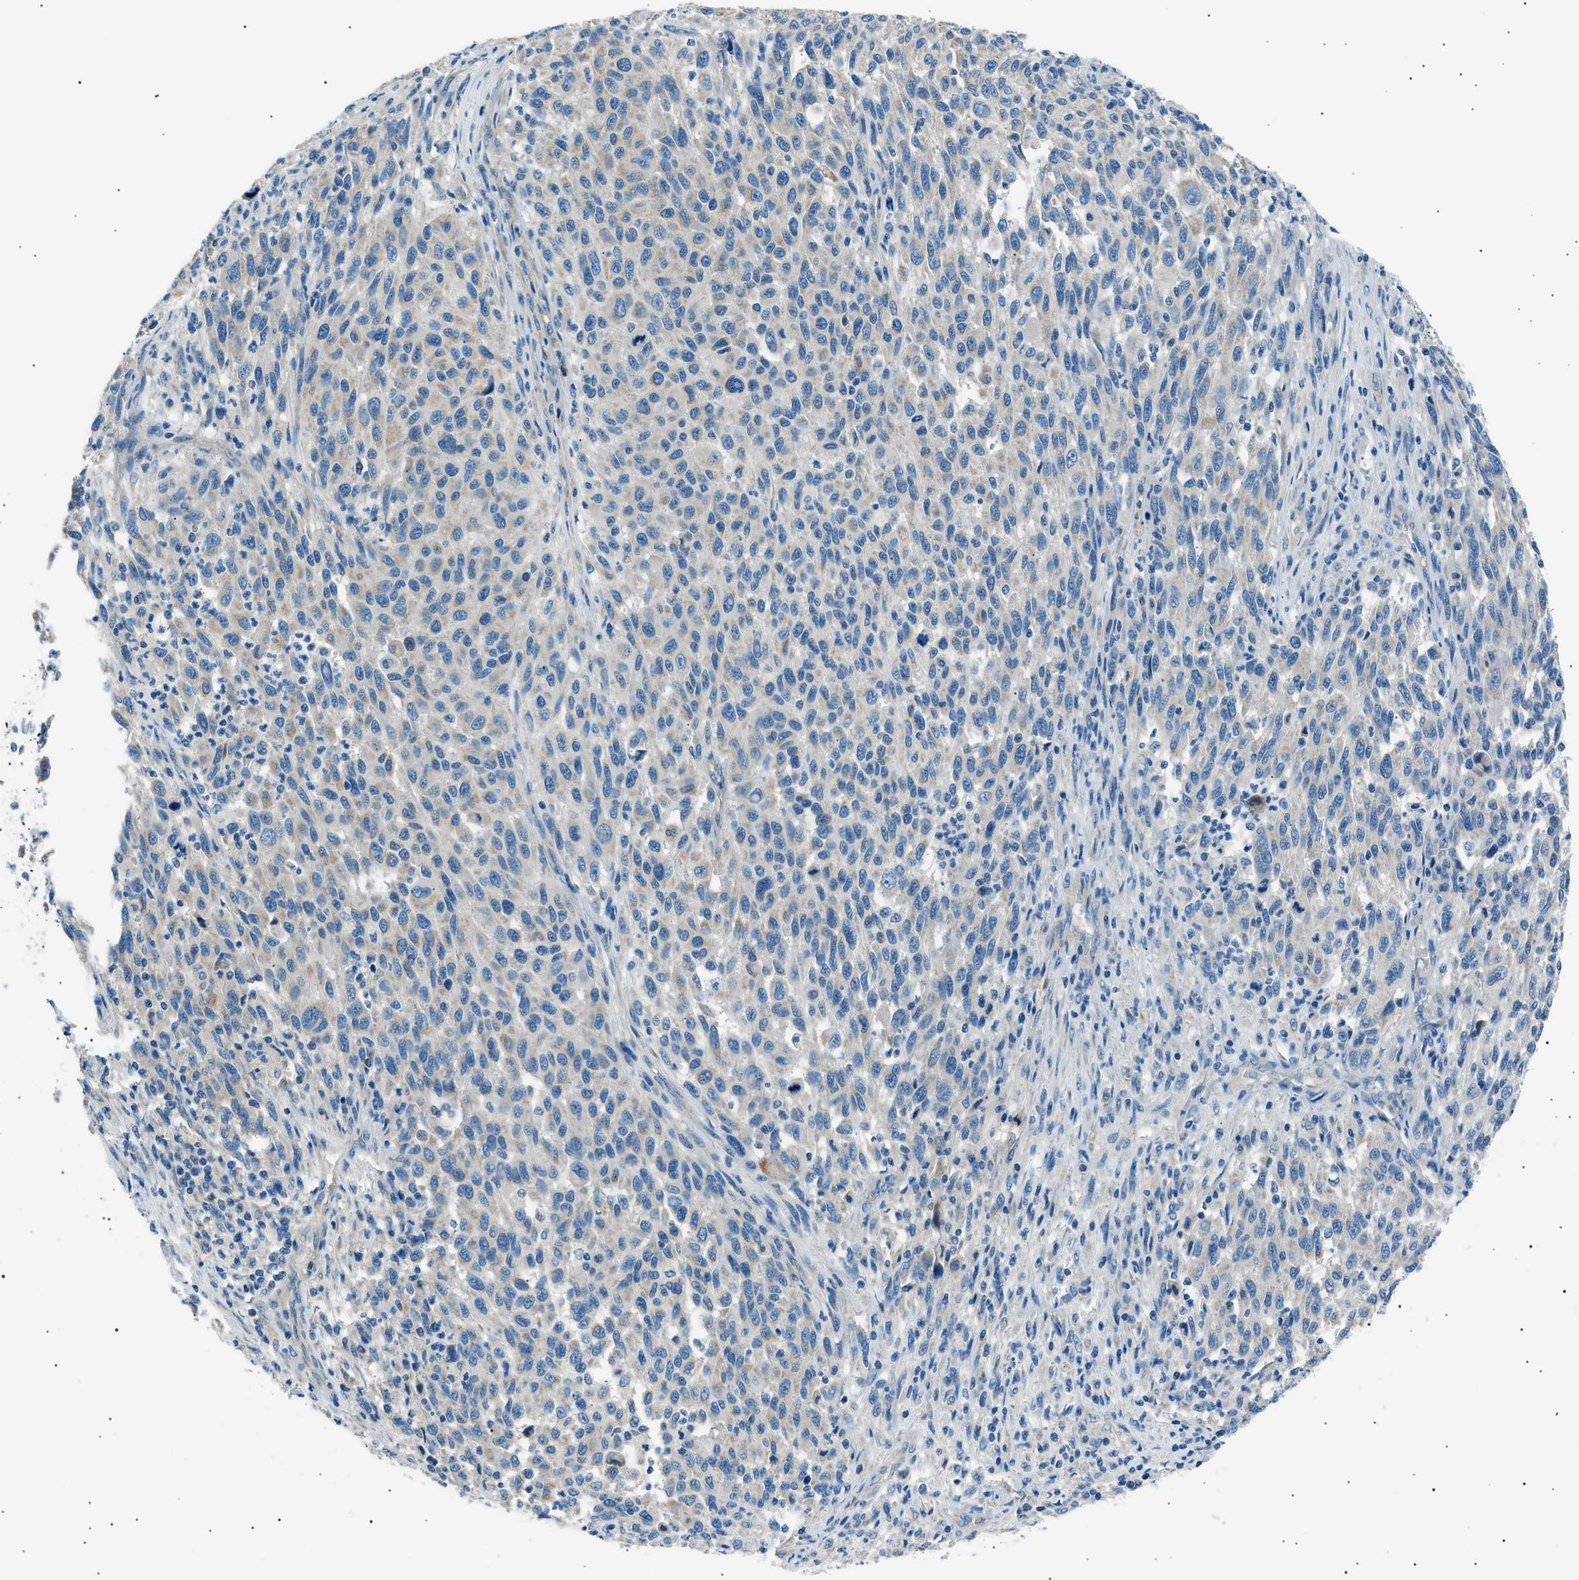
{"staining": {"intensity": "negative", "quantity": "none", "location": "none"}, "tissue": "melanoma", "cell_type": "Tumor cells", "image_type": "cancer", "snomed": [{"axis": "morphology", "description": "Malignant melanoma, Metastatic site"}, {"axis": "topography", "description": "Lymph node"}], "caption": "Tumor cells are negative for protein expression in human malignant melanoma (metastatic site).", "gene": "LRRC37B", "patient": {"sex": "male", "age": 61}}